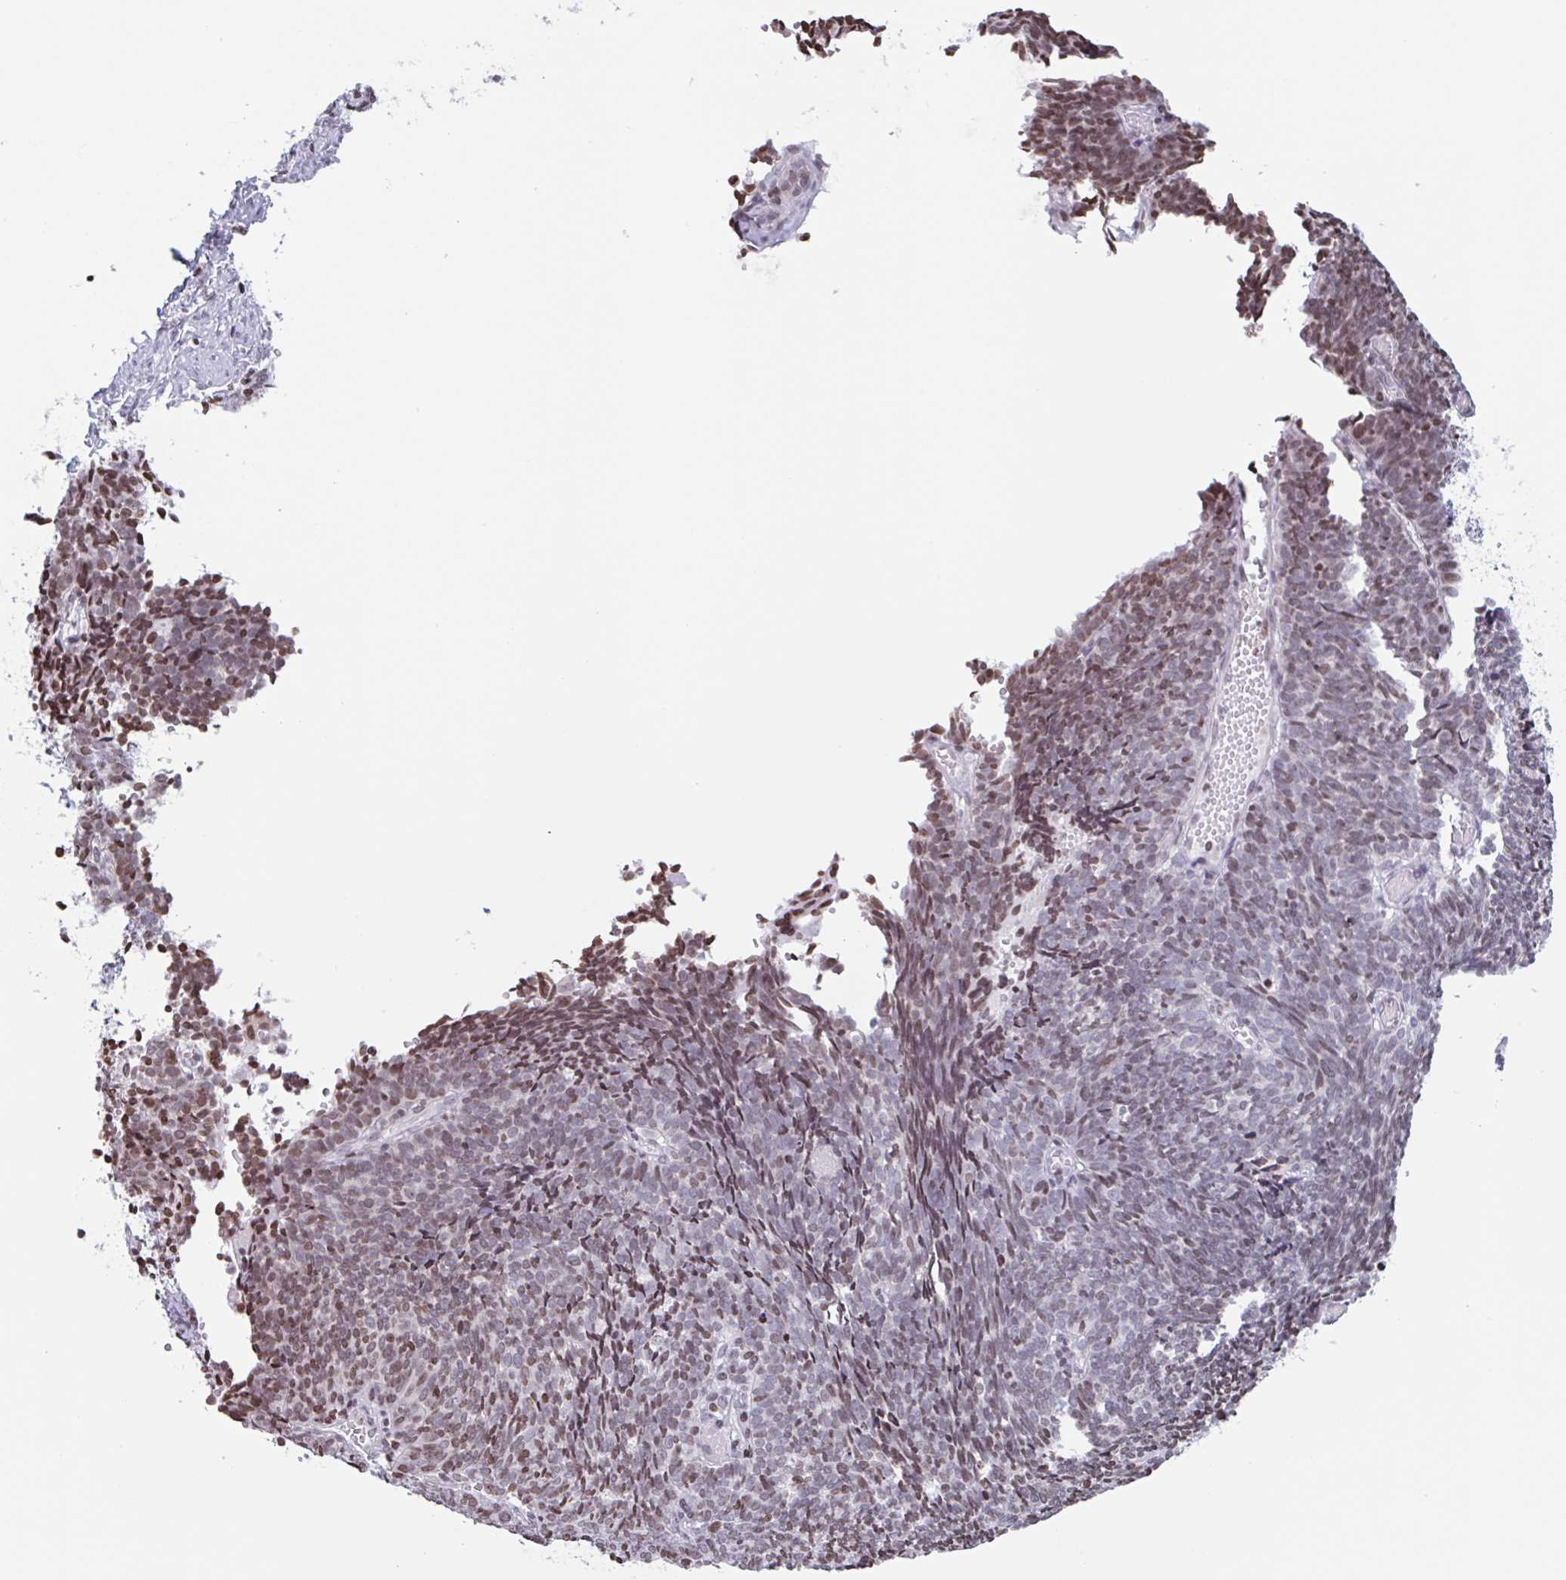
{"staining": {"intensity": "weak", "quantity": ">75%", "location": "nuclear"}, "tissue": "cervical cancer", "cell_type": "Tumor cells", "image_type": "cancer", "snomed": [{"axis": "morphology", "description": "Squamous cell carcinoma, NOS"}, {"axis": "topography", "description": "Cervix"}], "caption": "IHC histopathology image of squamous cell carcinoma (cervical) stained for a protein (brown), which reveals low levels of weak nuclear staining in approximately >75% of tumor cells.", "gene": "NOL6", "patient": {"sex": "female", "age": 39}}